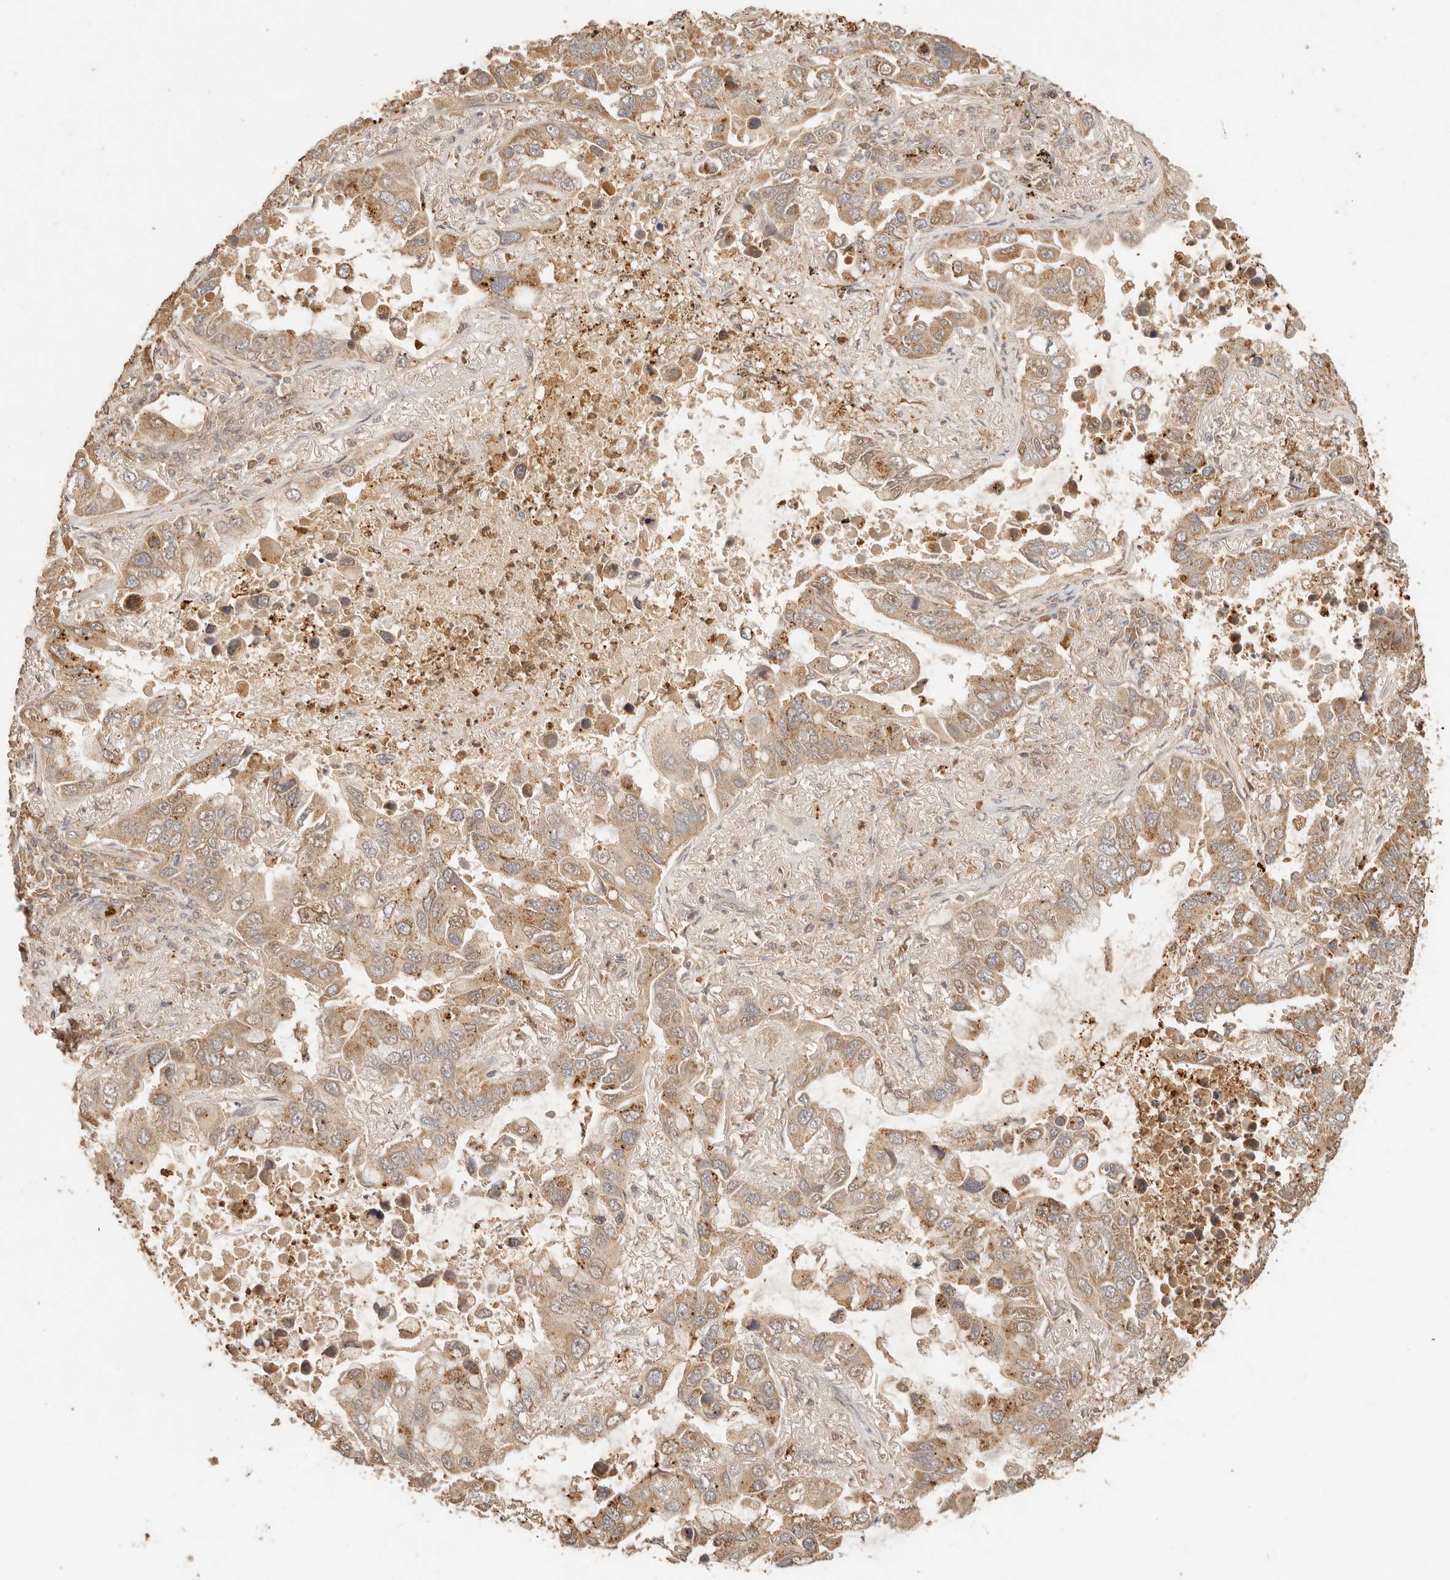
{"staining": {"intensity": "moderate", "quantity": ">75%", "location": "cytoplasmic/membranous"}, "tissue": "lung cancer", "cell_type": "Tumor cells", "image_type": "cancer", "snomed": [{"axis": "morphology", "description": "Adenocarcinoma, NOS"}, {"axis": "topography", "description": "Lung"}], "caption": "Human lung cancer stained for a protein (brown) reveals moderate cytoplasmic/membranous positive staining in about >75% of tumor cells.", "gene": "INTS11", "patient": {"sex": "male", "age": 64}}